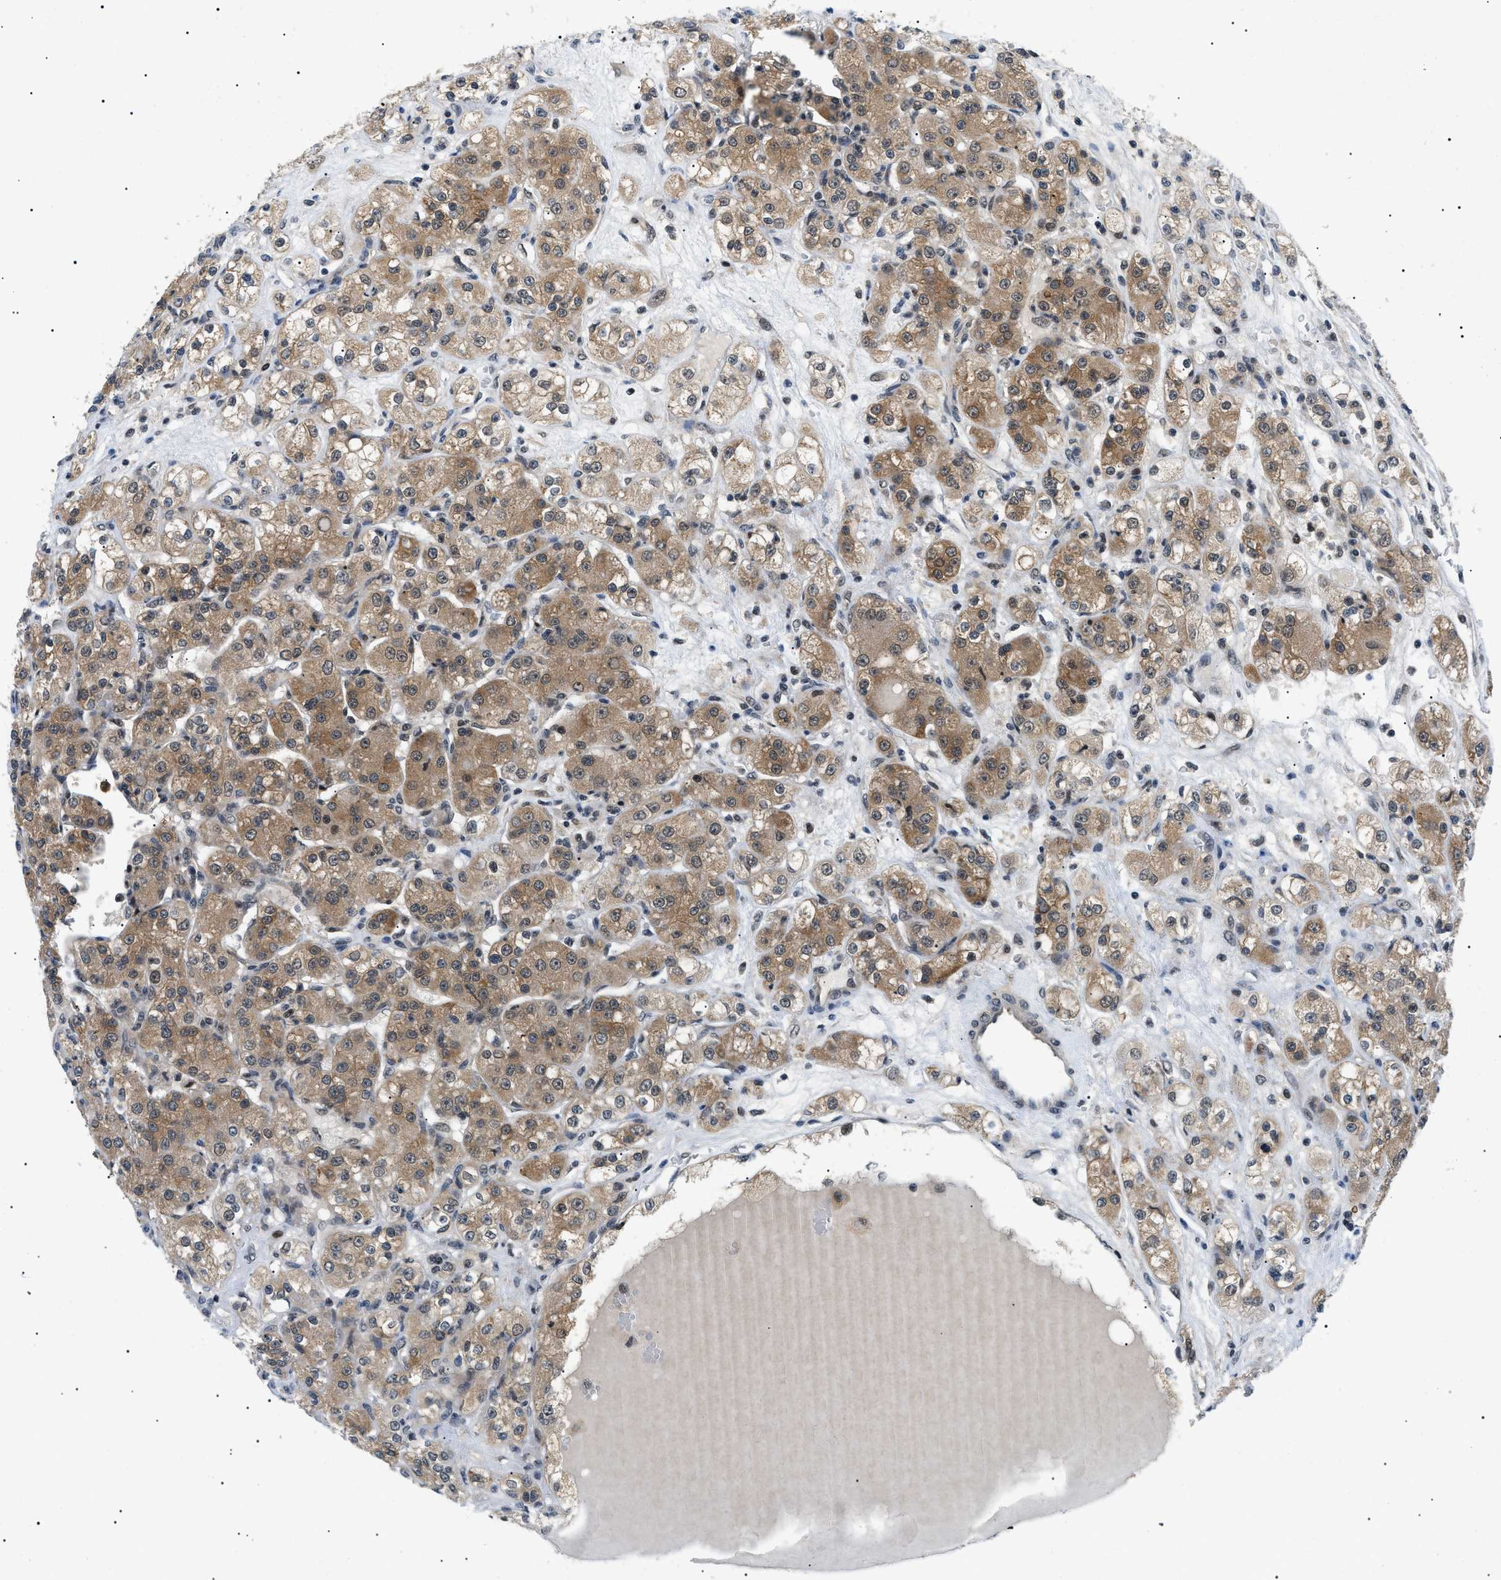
{"staining": {"intensity": "moderate", "quantity": ">75%", "location": "cytoplasmic/membranous,nuclear"}, "tissue": "renal cancer", "cell_type": "Tumor cells", "image_type": "cancer", "snomed": [{"axis": "morphology", "description": "Normal tissue, NOS"}, {"axis": "morphology", "description": "Adenocarcinoma, NOS"}, {"axis": "topography", "description": "Kidney"}], "caption": "IHC (DAB) staining of renal adenocarcinoma reveals moderate cytoplasmic/membranous and nuclear protein positivity in about >75% of tumor cells. Immunohistochemistry (ihc) stains the protein in brown and the nuclei are stained blue.", "gene": "RBM15", "patient": {"sex": "male", "age": 61}}